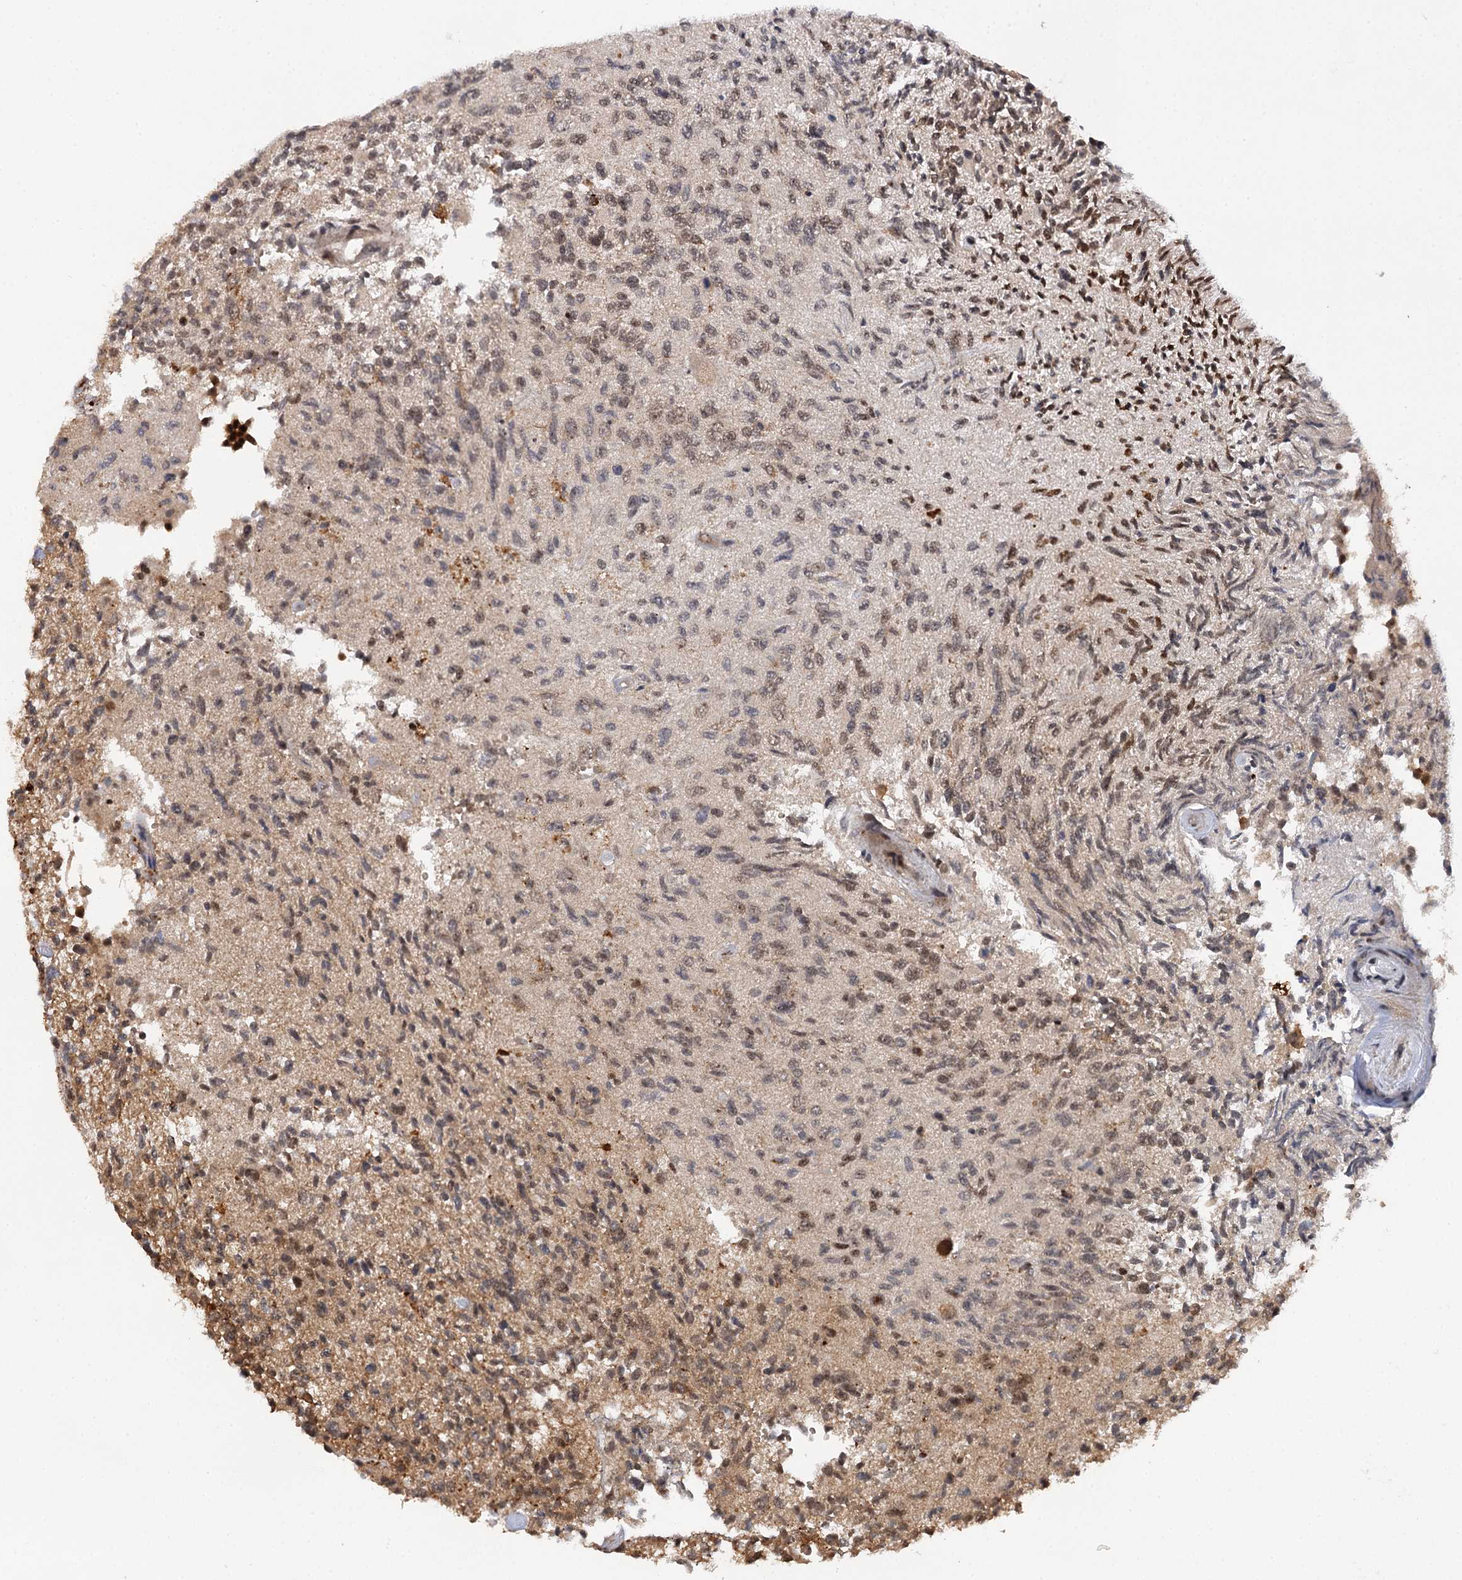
{"staining": {"intensity": "moderate", "quantity": ">75%", "location": "cytoplasmic/membranous,nuclear"}, "tissue": "glioma", "cell_type": "Tumor cells", "image_type": "cancer", "snomed": [{"axis": "morphology", "description": "Glioma, malignant, High grade"}, {"axis": "morphology", "description": "Glioblastoma, NOS"}, {"axis": "topography", "description": "Brain"}], "caption": "Tumor cells exhibit moderate cytoplasmic/membranous and nuclear positivity in approximately >75% of cells in malignant glioma (high-grade).", "gene": "BUD13", "patient": {"sex": "male", "age": 60}}